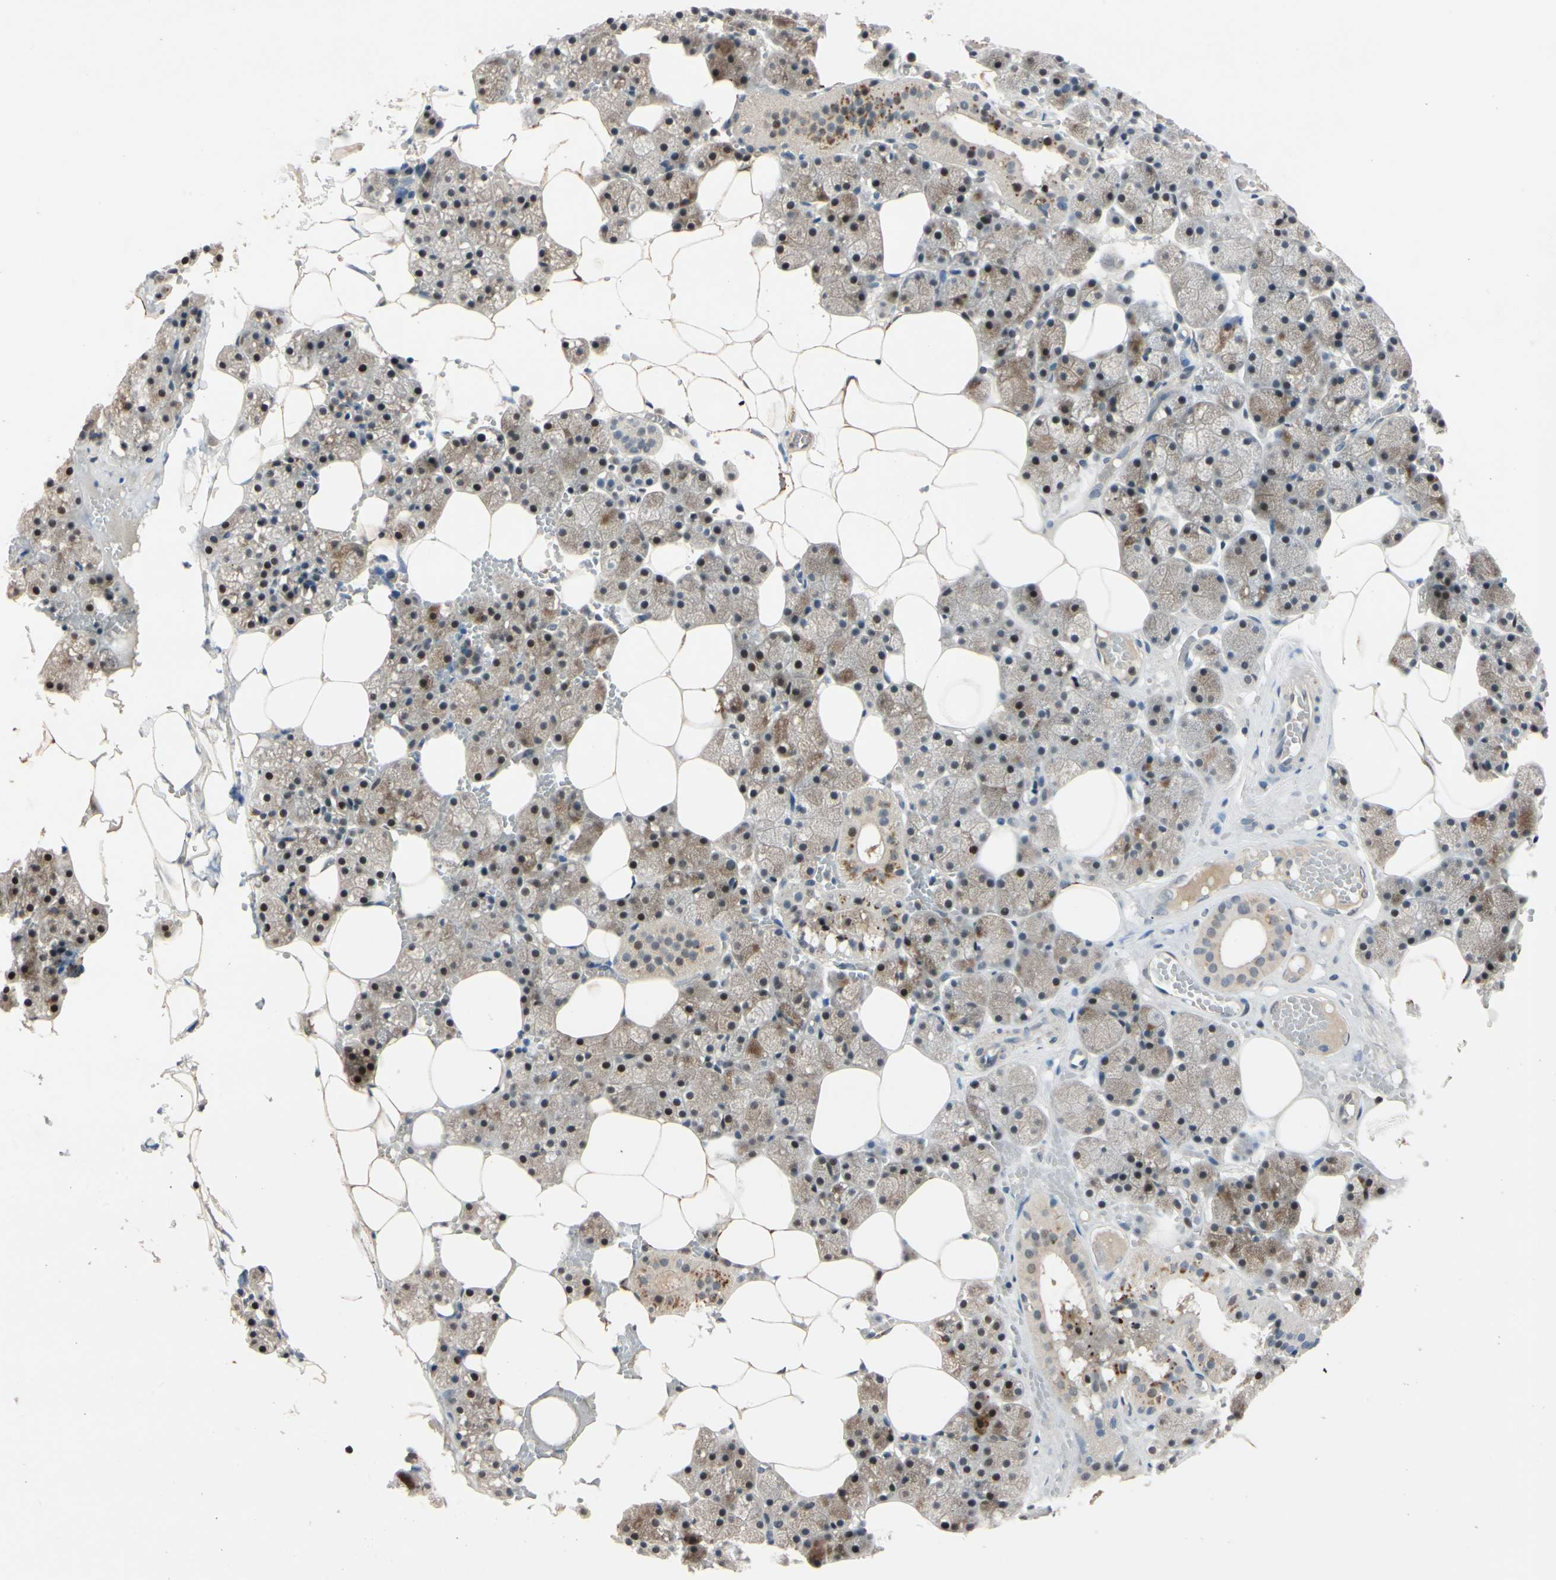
{"staining": {"intensity": "moderate", "quantity": "25%-75%", "location": "cytoplasmic/membranous,nuclear"}, "tissue": "salivary gland", "cell_type": "Glandular cells", "image_type": "normal", "snomed": [{"axis": "morphology", "description": "Normal tissue, NOS"}, {"axis": "topography", "description": "Salivary gland"}], "caption": "This image demonstrates immunohistochemistry (IHC) staining of benign salivary gland, with medium moderate cytoplasmic/membranous,nuclear staining in approximately 25%-75% of glandular cells.", "gene": "ACSL5", "patient": {"sex": "male", "age": 62}}